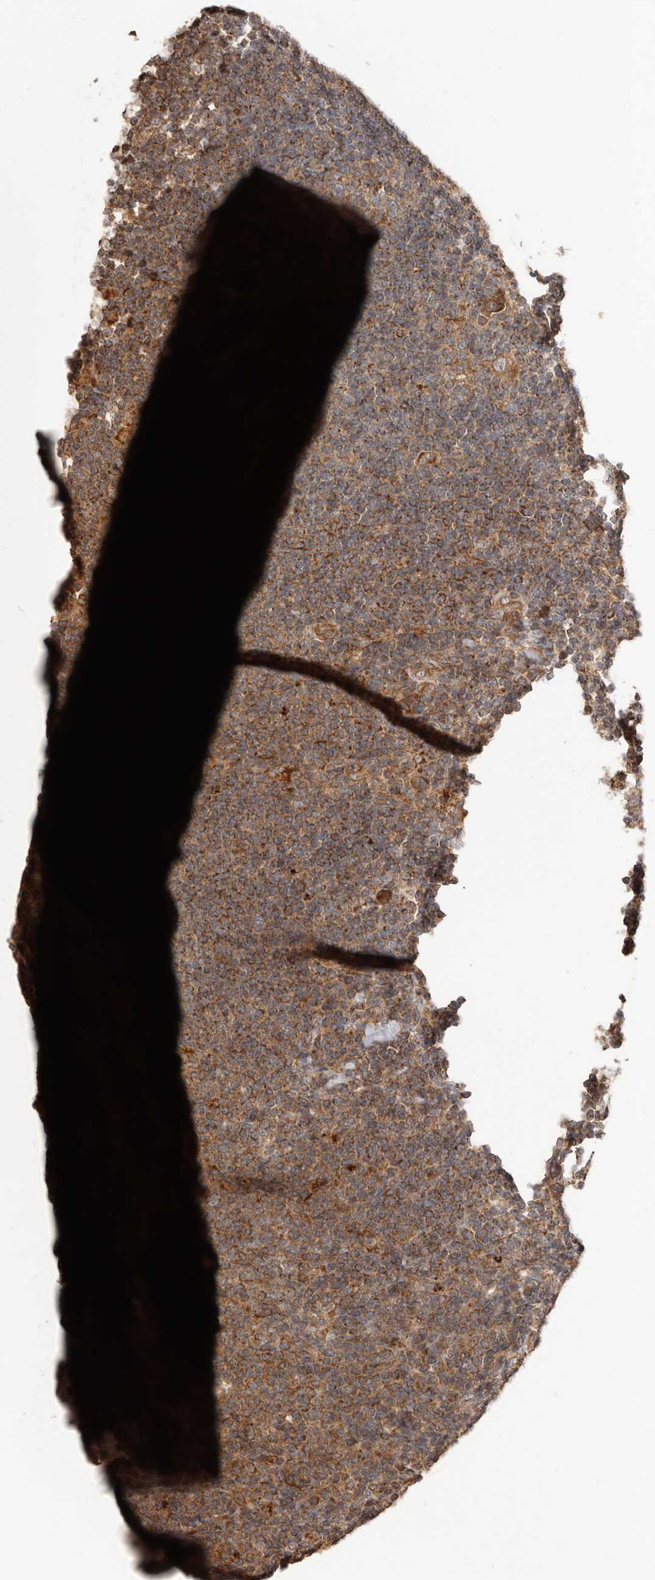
{"staining": {"intensity": "strong", "quantity": ">75%", "location": "cytoplasmic/membranous"}, "tissue": "lymphoma", "cell_type": "Tumor cells", "image_type": "cancer", "snomed": [{"axis": "morphology", "description": "Hodgkin's disease, NOS"}, {"axis": "topography", "description": "Lymph node"}], "caption": "The micrograph demonstrates staining of Hodgkin's disease, revealing strong cytoplasmic/membranous protein positivity (brown color) within tumor cells.", "gene": "QRSL1", "patient": {"sex": "female", "age": 57}}